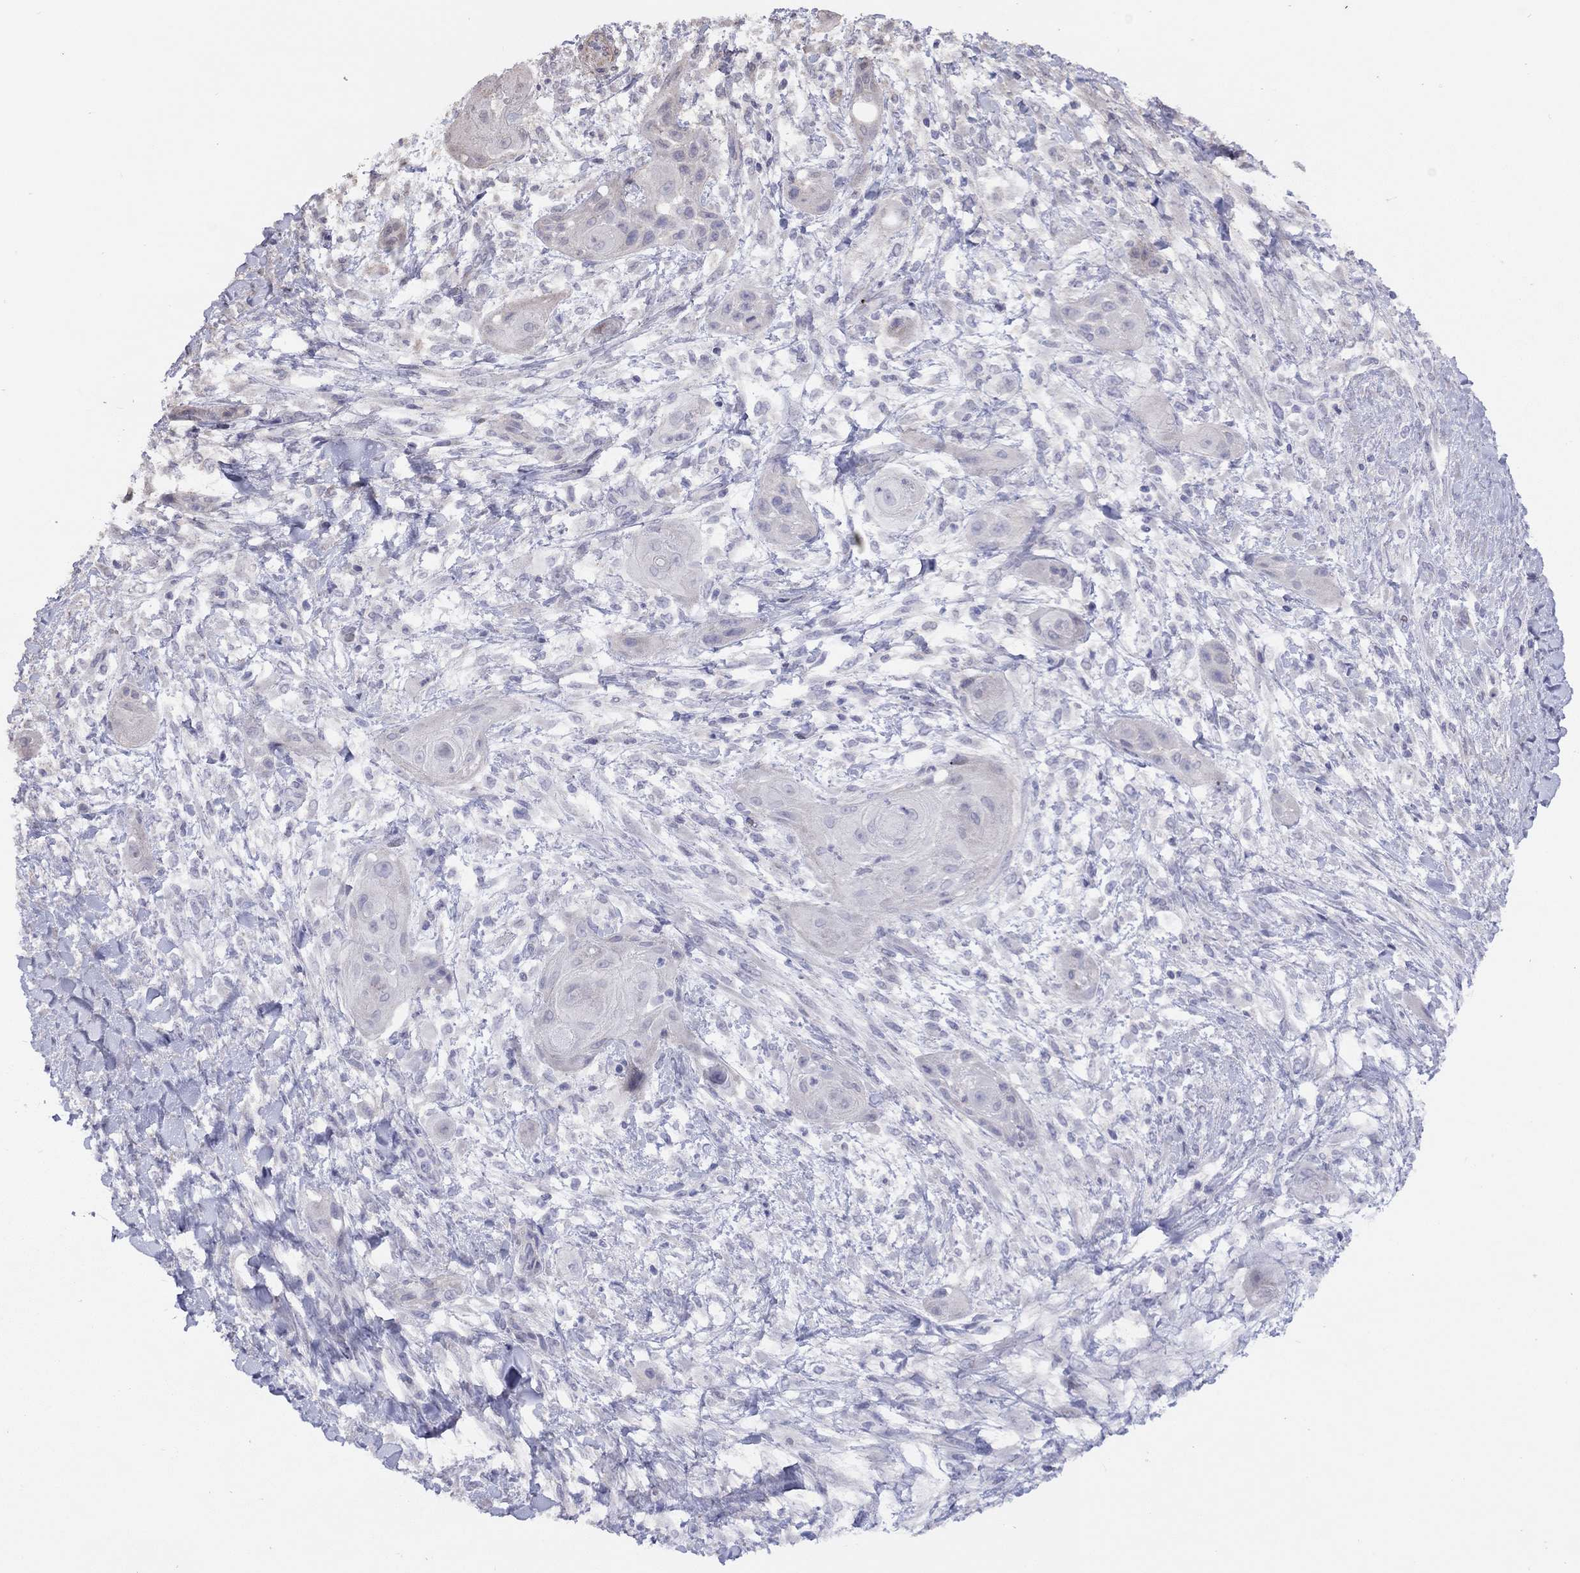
{"staining": {"intensity": "negative", "quantity": "none", "location": "none"}, "tissue": "skin cancer", "cell_type": "Tumor cells", "image_type": "cancer", "snomed": [{"axis": "morphology", "description": "Squamous cell carcinoma, NOS"}, {"axis": "topography", "description": "Skin"}], "caption": "IHC photomicrograph of human skin squamous cell carcinoma stained for a protein (brown), which reveals no staining in tumor cells.", "gene": "SYTL2", "patient": {"sex": "male", "age": 62}}